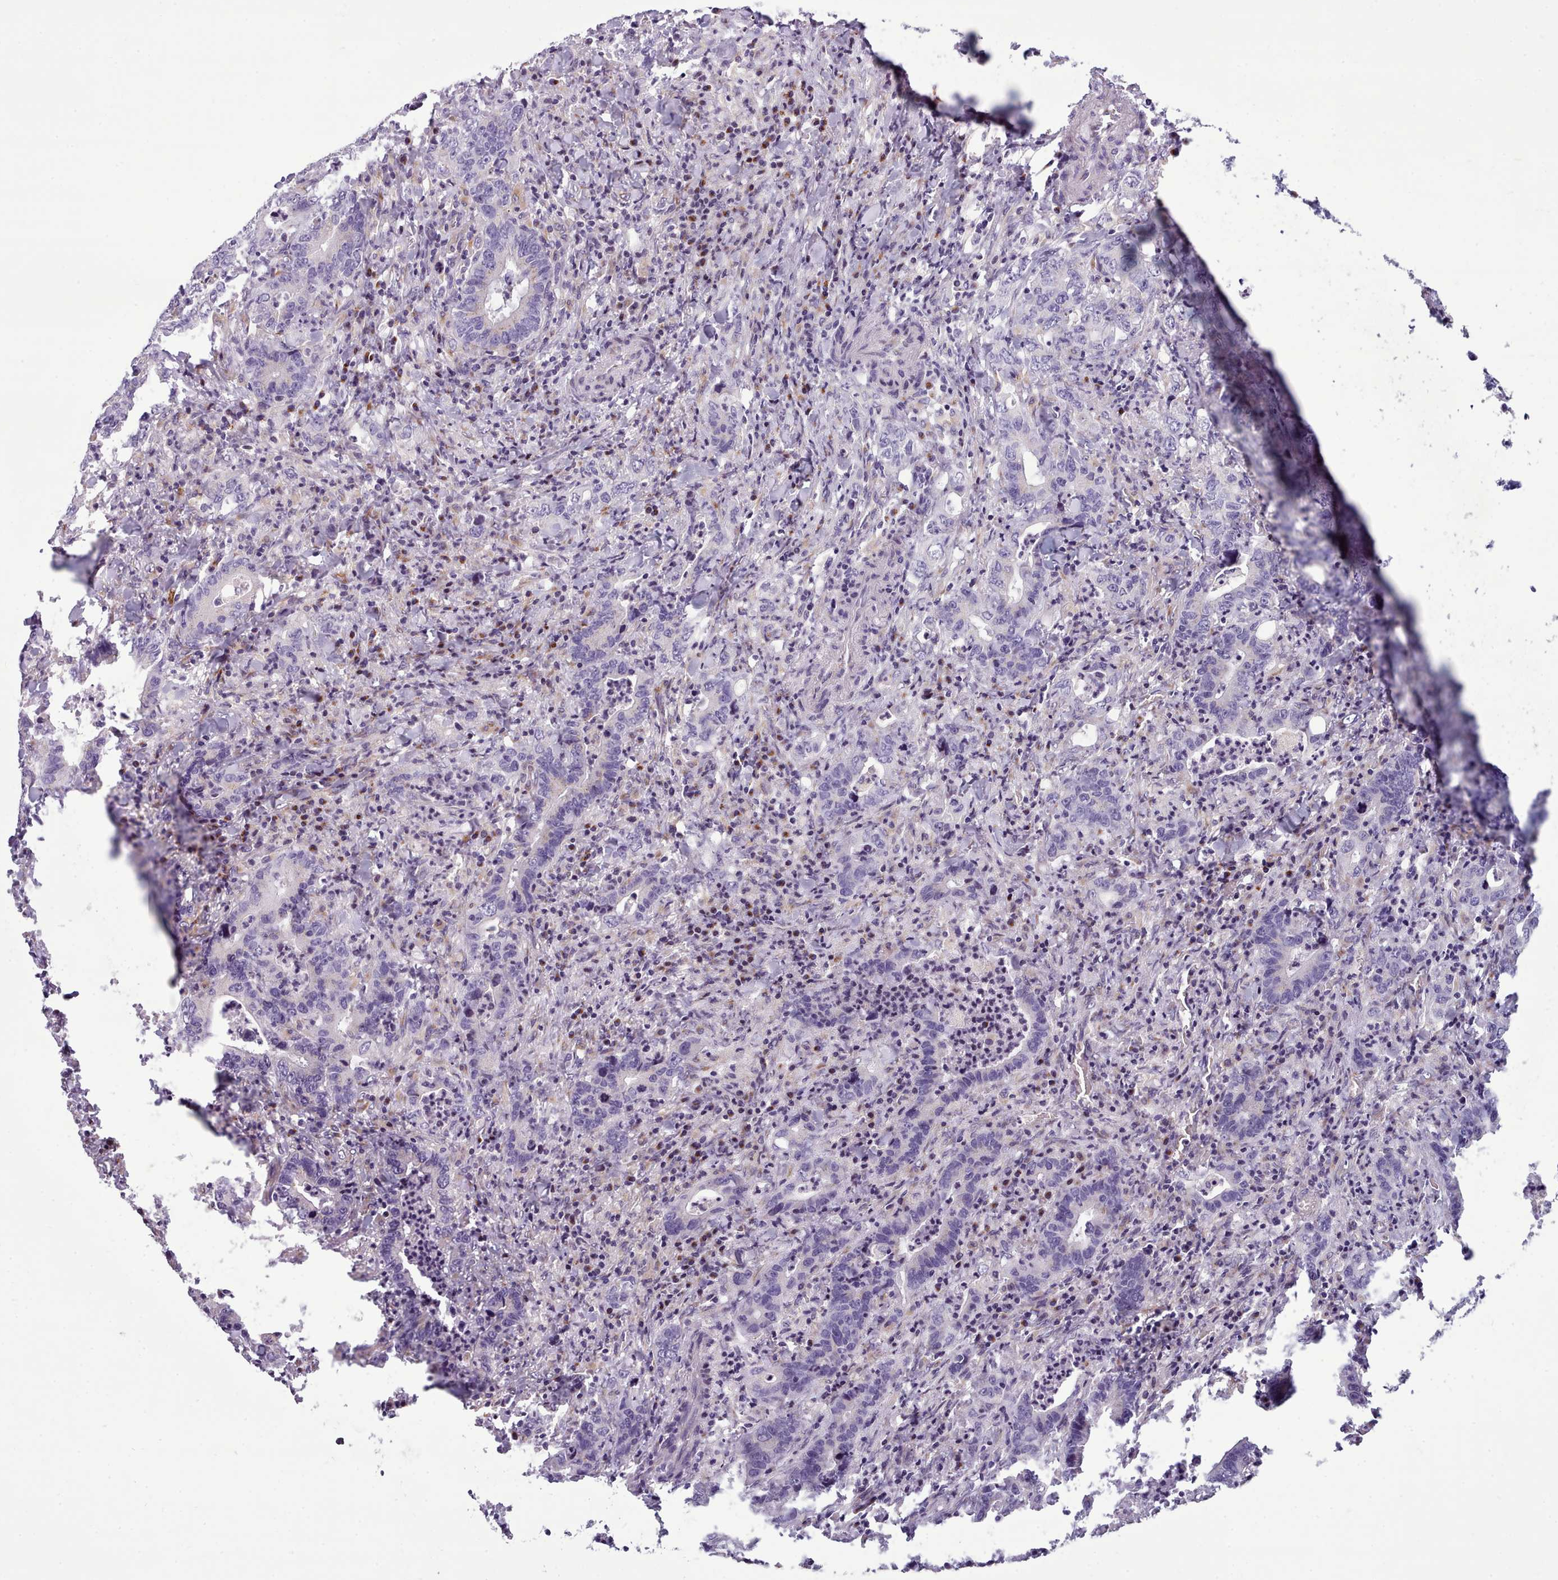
{"staining": {"intensity": "negative", "quantity": "none", "location": "none"}, "tissue": "colorectal cancer", "cell_type": "Tumor cells", "image_type": "cancer", "snomed": [{"axis": "morphology", "description": "Adenocarcinoma, NOS"}, {"axis": "topography", "description": "Colon"}], "caption": "High power microscopy image of an immunohistochemistry histopathology image of adenocarcinoma (colorectal), revealing no significant expression in tumor cells.", "gene": "MYRFL", "patient": {"sex": "female", "age": 75}}